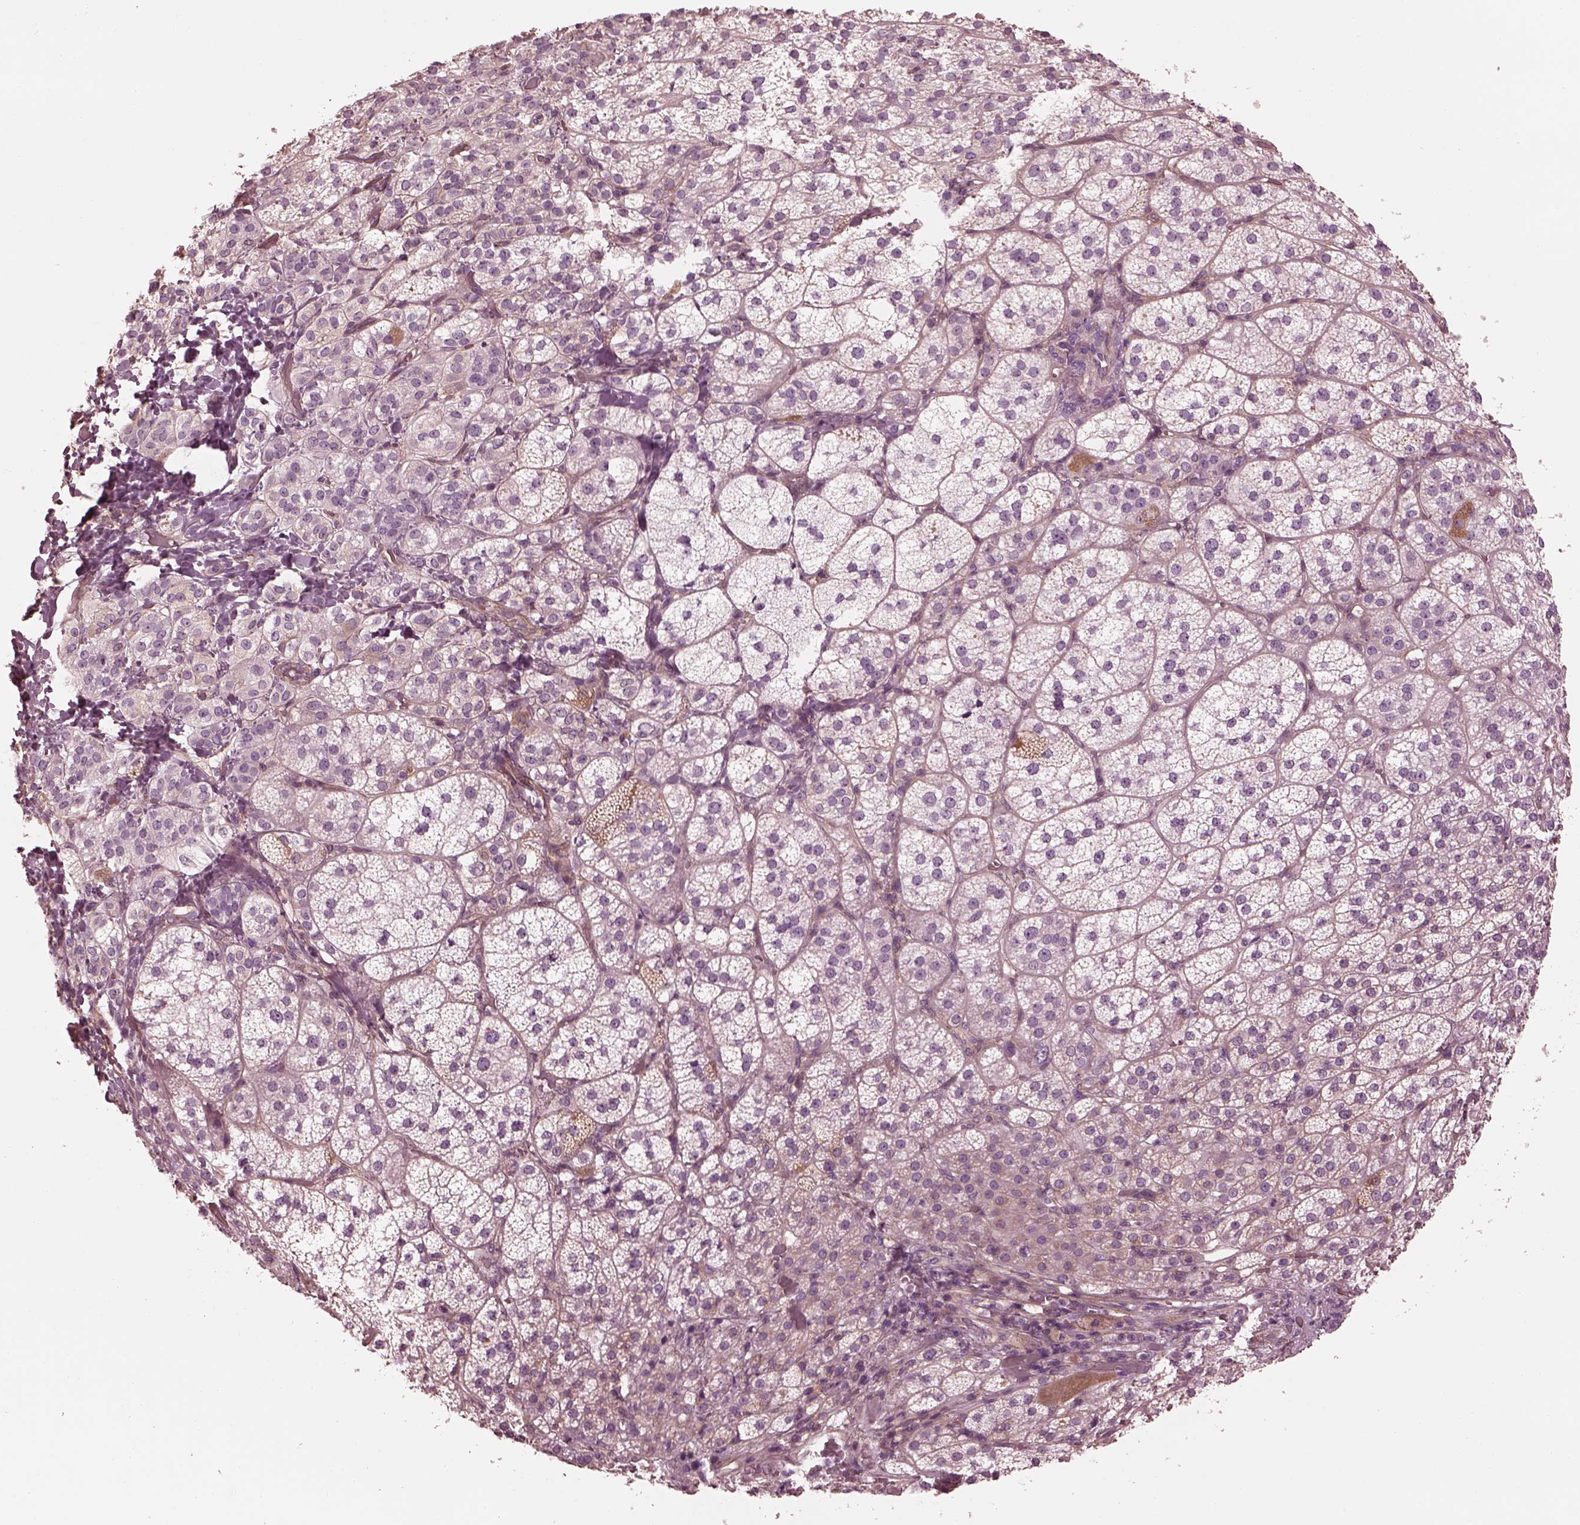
{"staining": {"intensity": "weak", "quantity": "25%-75%", "location": "cytoplasmic/membranous"}, "tissue": "adrenal gland", "cell_type": "Glandular cells", "image_type": "normal", "snomed": [{"axis": "morphology", "description": "Normal tissue, NOS"}, {"axis": "topography", "description": "Adrenal gland"}], "caption": "Weak cytoplasmic/membranous staining is appreciated in about 25%-75% of glandular cells in unremarkable adrenal gland.", "gene": "ELAPOR1", "patient": {"sex": "female", "age": 60}}